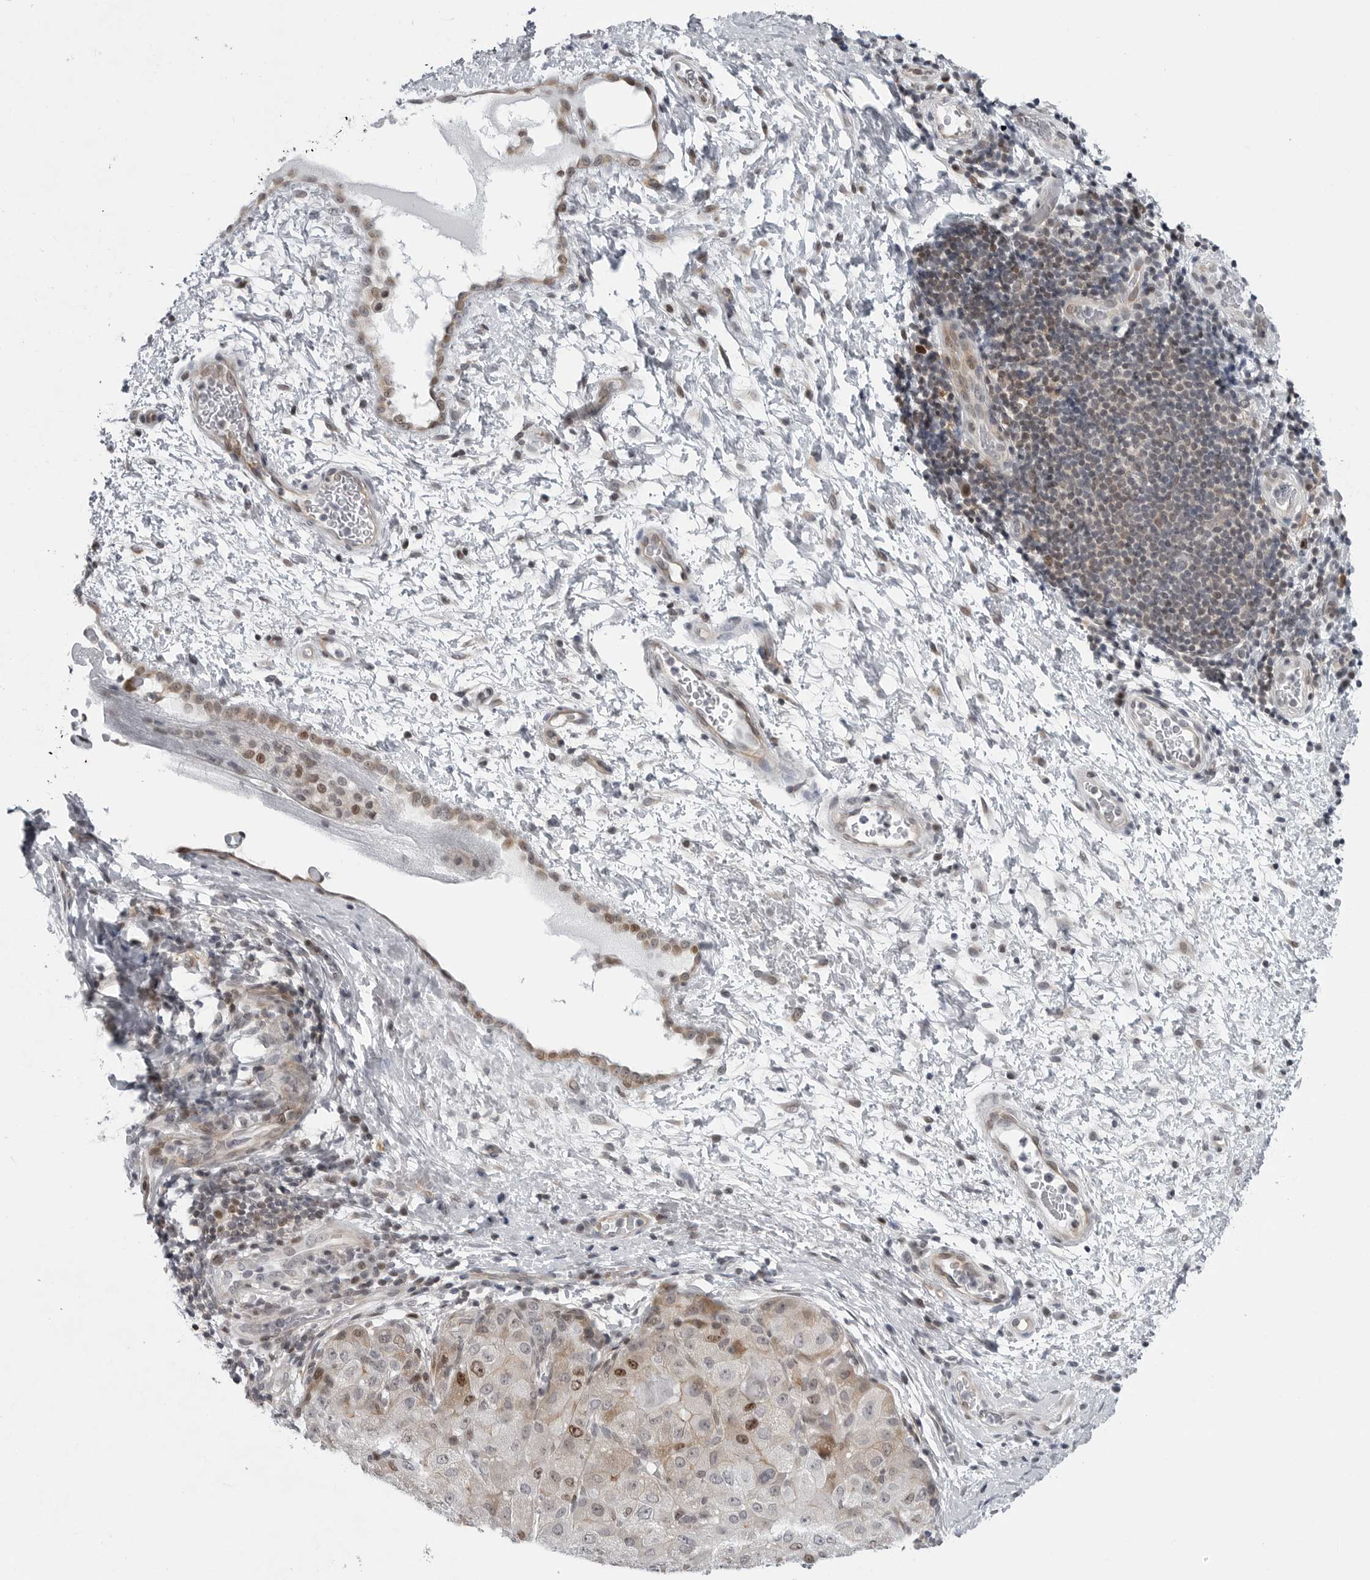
{"staining": {"intensity": "moderate", "quantity": "<25%", "location": "cytoplasmic/membranous,nuclear"}, "tissue": "liver cancer", "cell_type": "Tumor cells", "image_type": "cancer", "snomed": [{"axis": "morphology", "description": "Carcinoma, Hepatocellular, NOS"}, {"axis": "topography", "description": "Liver"}], "caption": "The photomicrograph demonstrates a brown stain indicating the presence of a protein in the cytoplasmic/membranous and nuclear of tumor cells in liver cancer (hepatocellular carcinoma). The protein of interest is stained brown, and the nuclei are stained in blue (DAB IHC with brightfield microscopy, high magnification).", "gene": "FAM135B", "patient": {"sex": "male", "age": 80}}